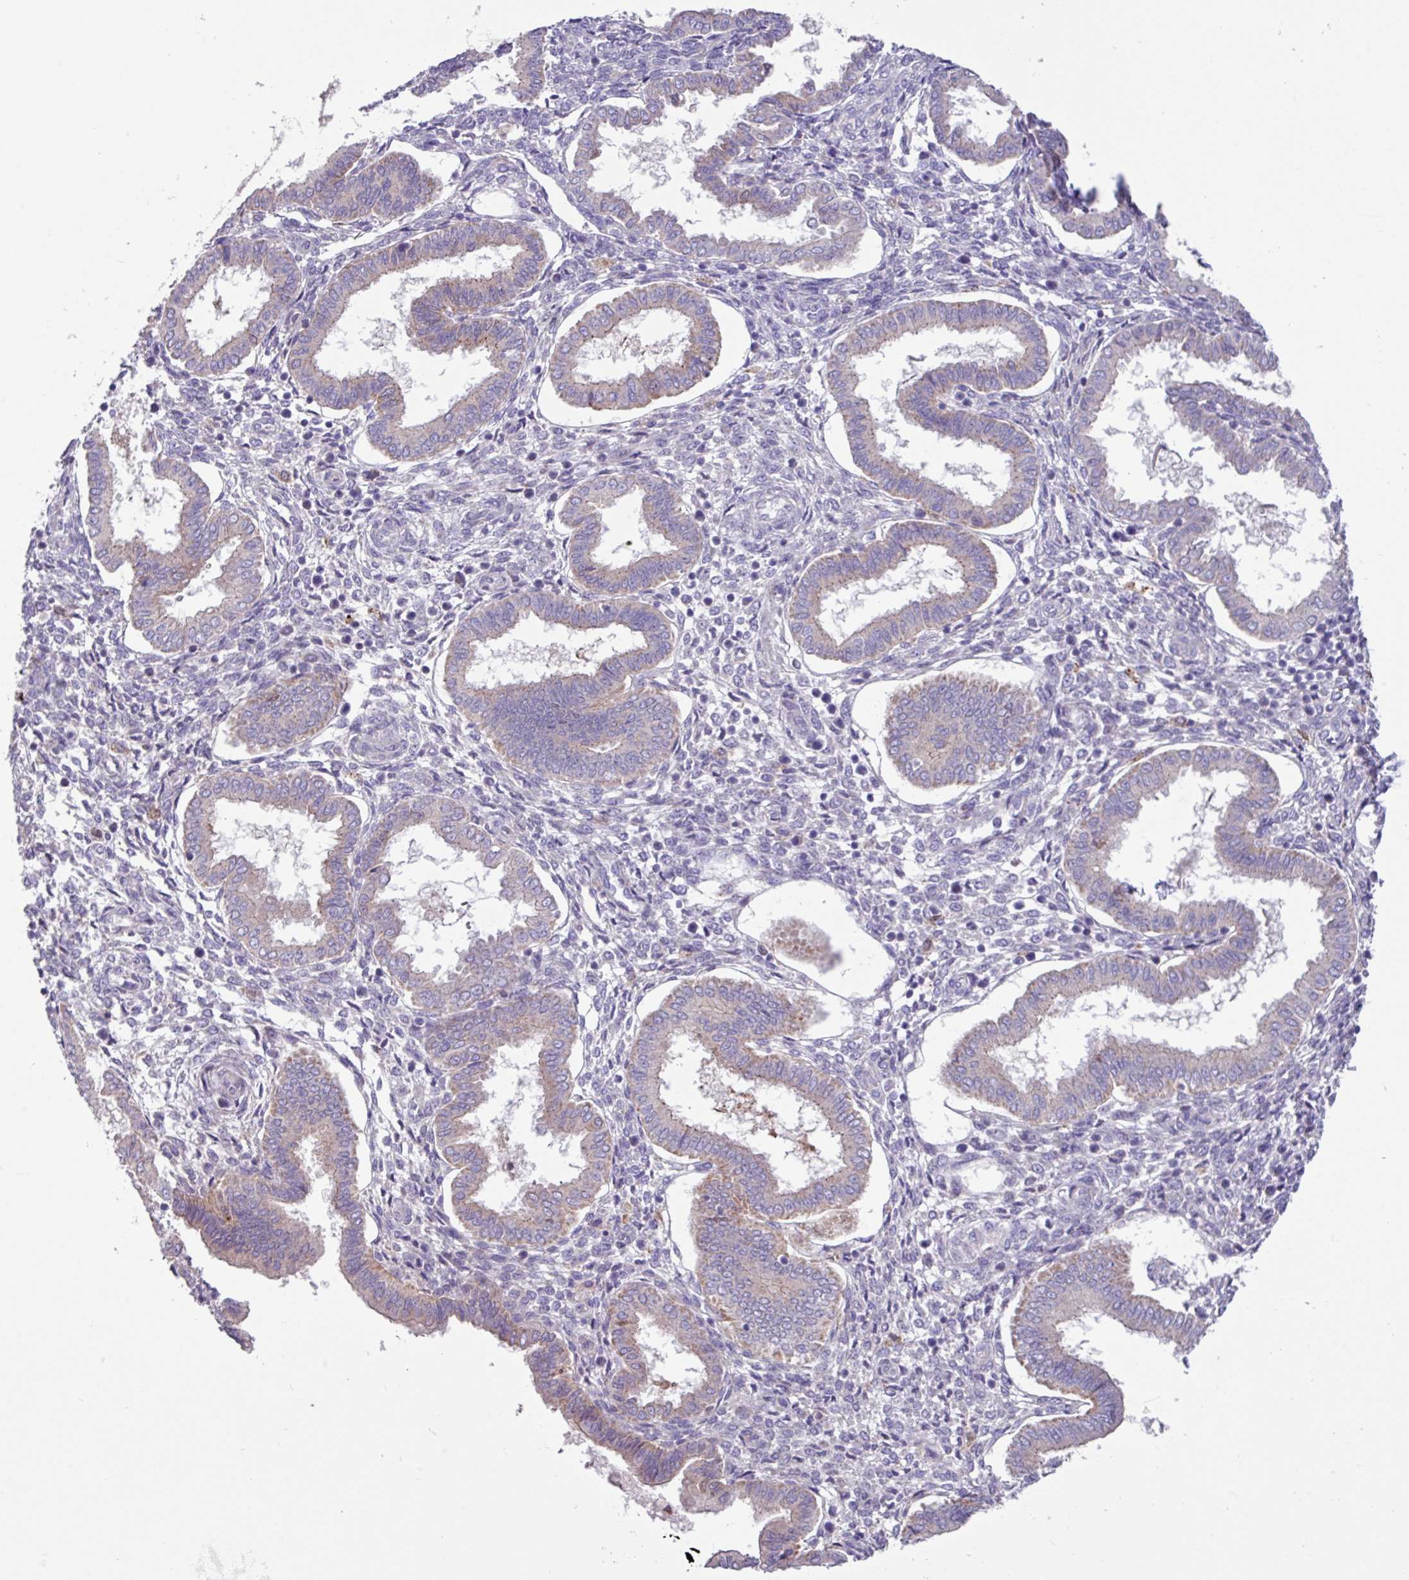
{"staining": {"intensity": "negative", "quantity": "none", "location": "none"}, "tissue": "endometrium", "cell_type": "Cells in endometrial stroma", "image_type": "normal", "snomed": [{"axis": "morphology", "description": "Normal tissue, NOS"}, {"axis": "topography", "description": "Endometrium"}], "caption": "A high-resolution micrograph shows immunohistochemistry (IHC) staining of unremarkable endometrium, which exhibits no significant staining in cells in endometrial stroma.", "gene": "IQCJ", "patient": {"sex": "female", "age": 24}}